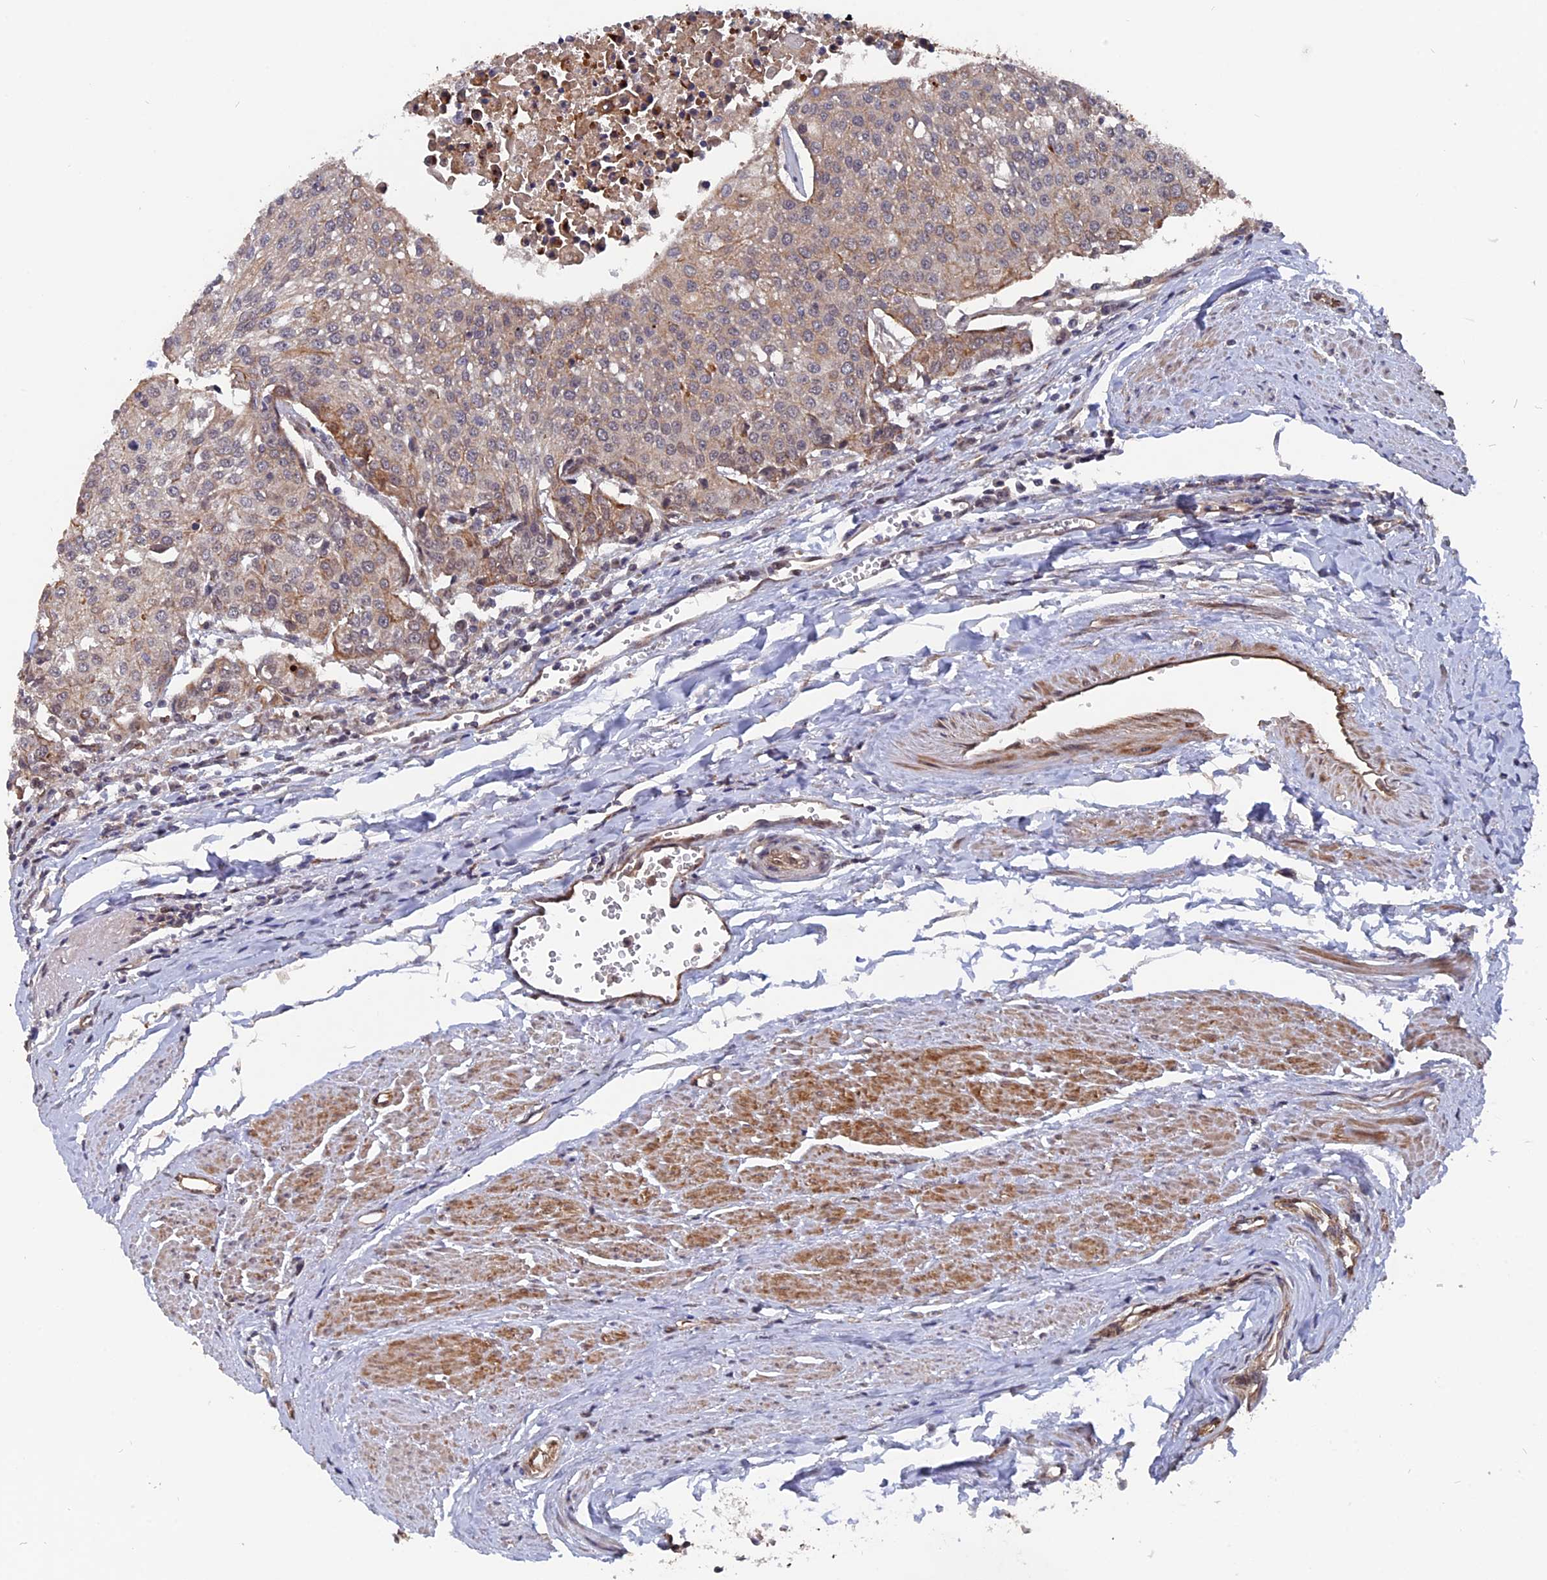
{"staining": {"intensity": "moderate", "quantity": "25%-75%", "location": "cytoplasmic/membranous"}, "tissue": "urothelial cancer", "cell_type": "Tumor cells", "image_type": "cancer", "snomed": [{"axis": "morphology", "description": "Urothelial carcinoma, High grade"}, {"axis": "topography", "description": "Urinary bladder"}], "caption": "Brown immunohistochemical staining in human urothelial cancer reveals moderate cytoplasmic/membranous expression in approximately 25%-75% of tumor cells.", "gene": "NOSIP", "patient": {"sex": "female", "age": 85}}